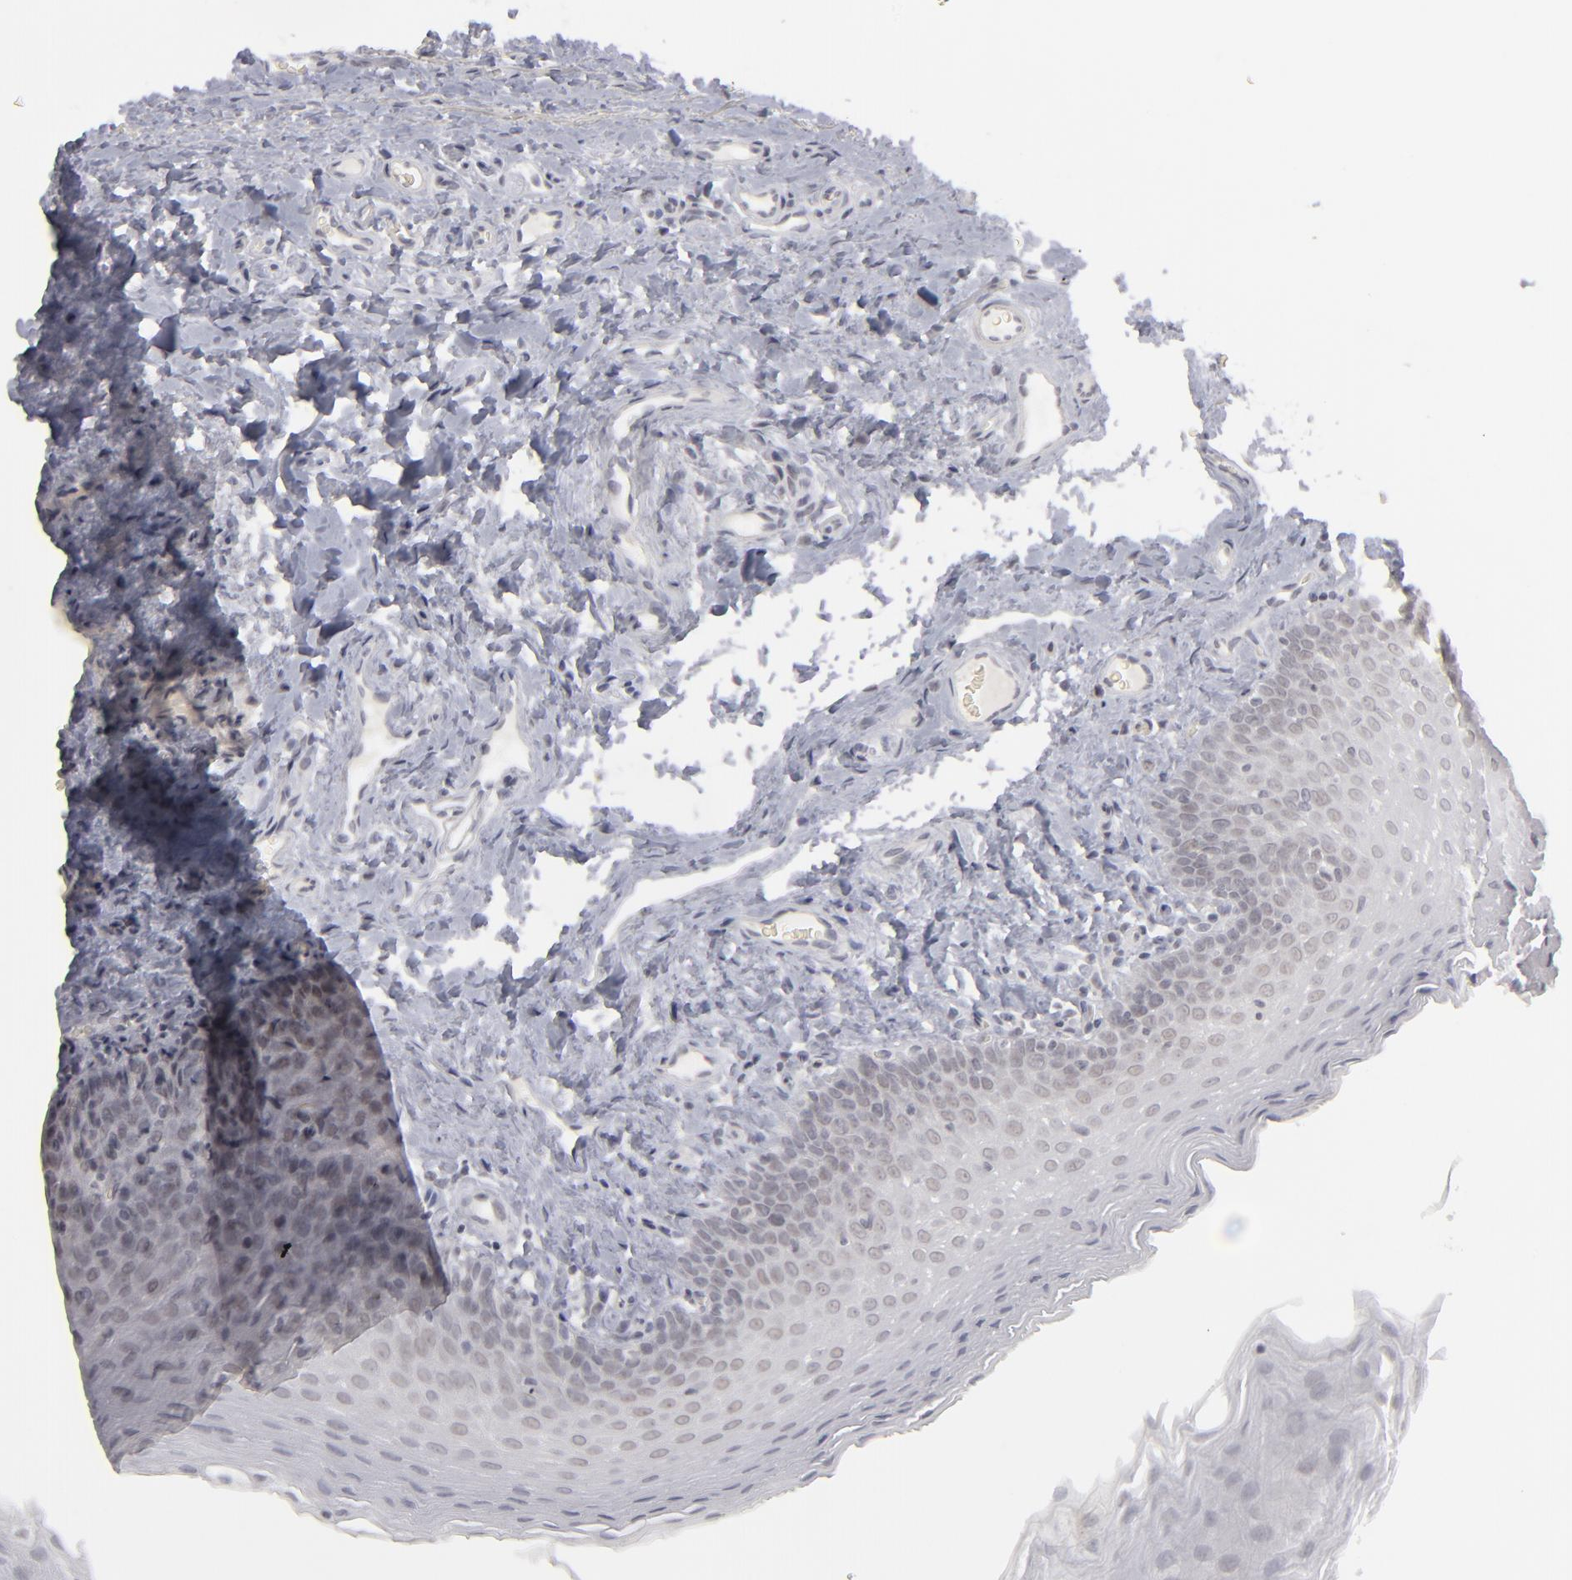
{"staining": {"intensity": "negative", "quantity": "none", "location": "none"}, "tissue": "oral mucosa", "cell_type": "Squamous epithelial cells", "image_type": "normal", "snomed": [{"axis": "morphology", "description": "Normal tissue, NOS"}, {"axis": "topography", "description": "Oral tissue"}], "caption": "This is an immunohistochemistry histopathology image of normal oral mucosa. There is no expression in squamous epithelial cells.", "gene": "KIAA1210", "patient": {"sex": "male", "age": 20}}